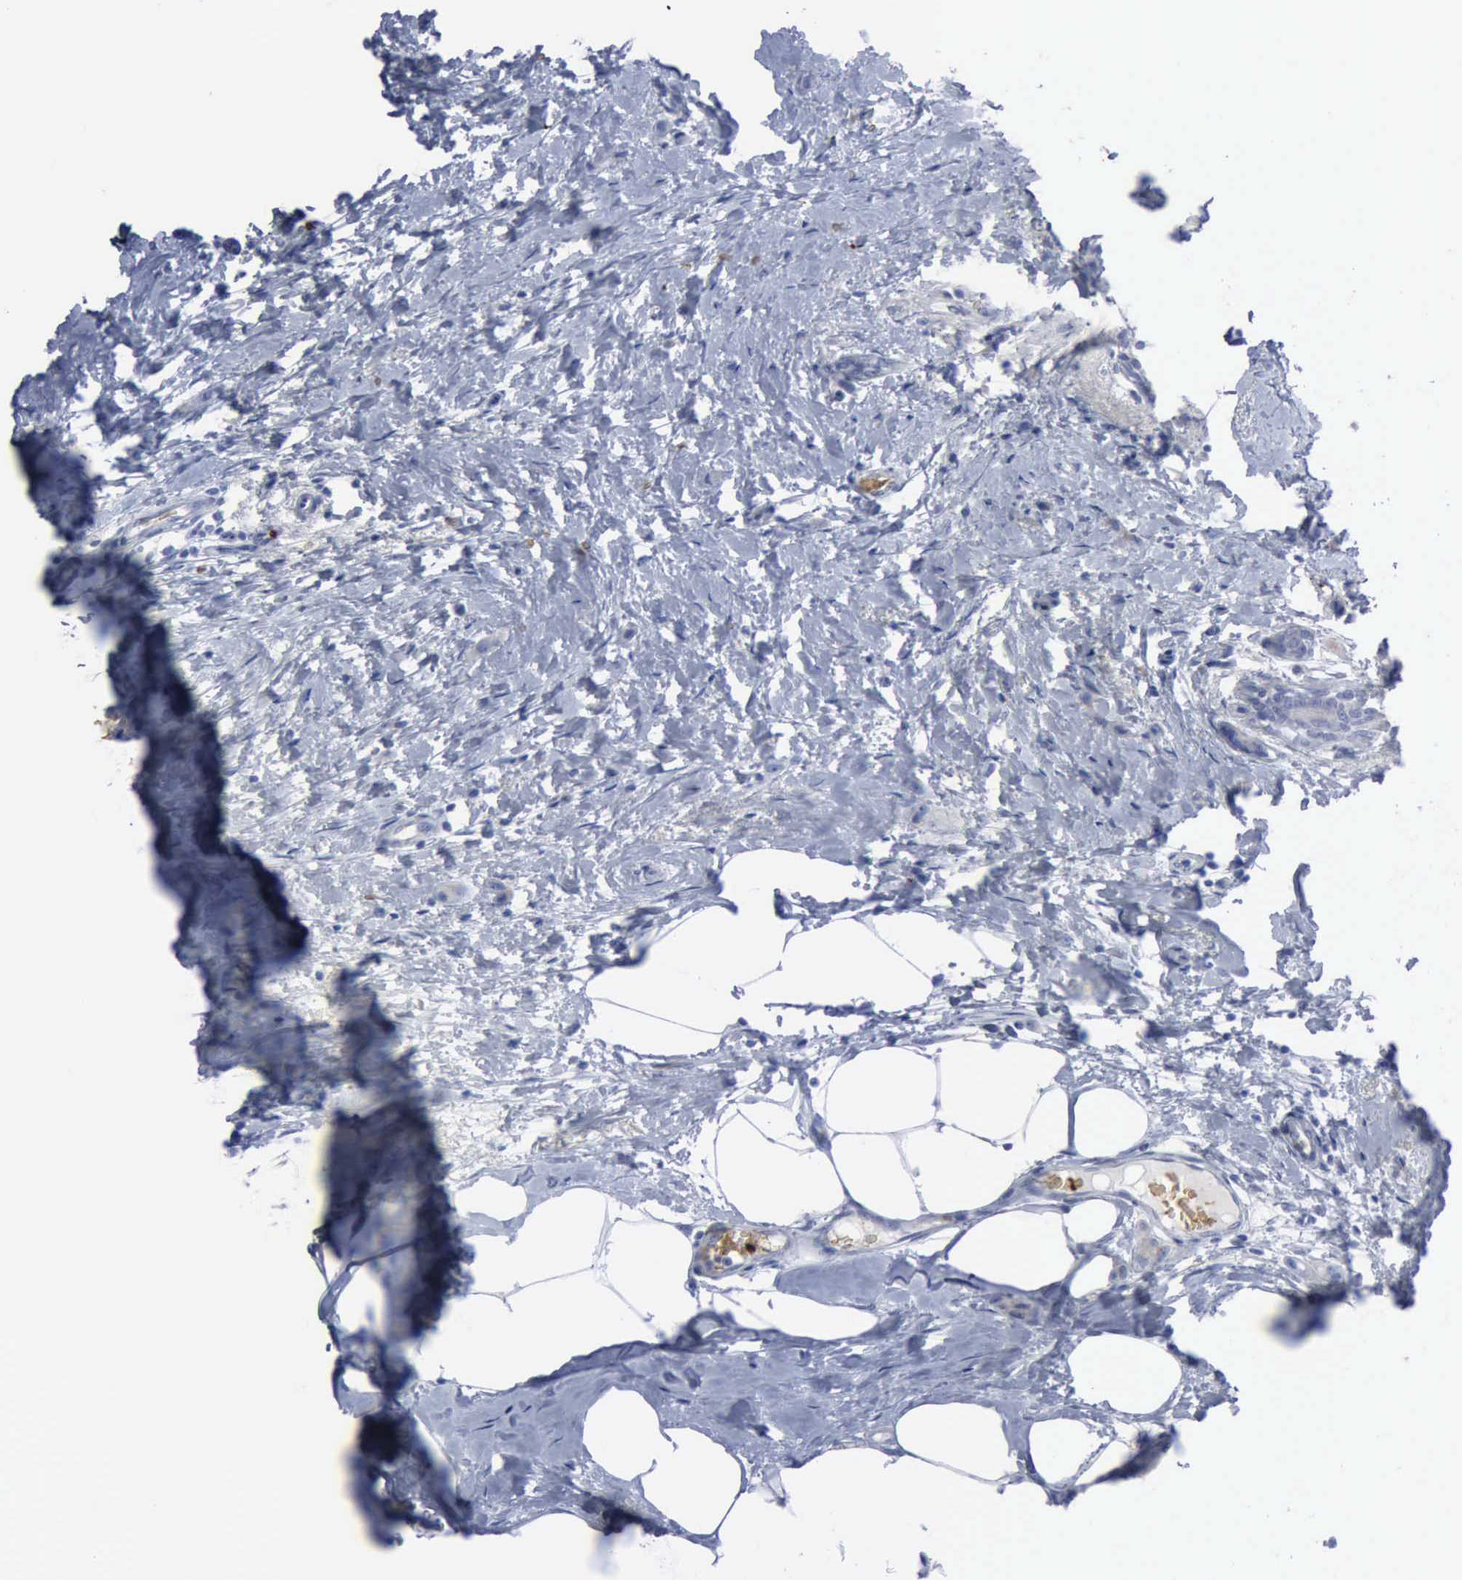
{"staining": {"intensity": "negative", "quantity": "none", "location": "none"}, "tissue": "breast cancer", "cell_type": "Tumor cells", "image_type": "cancer", "snomed": [{"axis": "morphology", "description": "Lobular carcinoma"}, {"axis": "topography", "description": "Breast"}], "caption": "Tumor cells are negative for protein expression in human breast cancer (lobular carcinoma). (Stains: DAB (3,3'-diaminobenzidine) IHC with hematoxylin counter stain, Microscopy: brightfield microscopy at high magnification).", "gene": "TGFB1", "patient": {"sex": "female", "age": 55}}